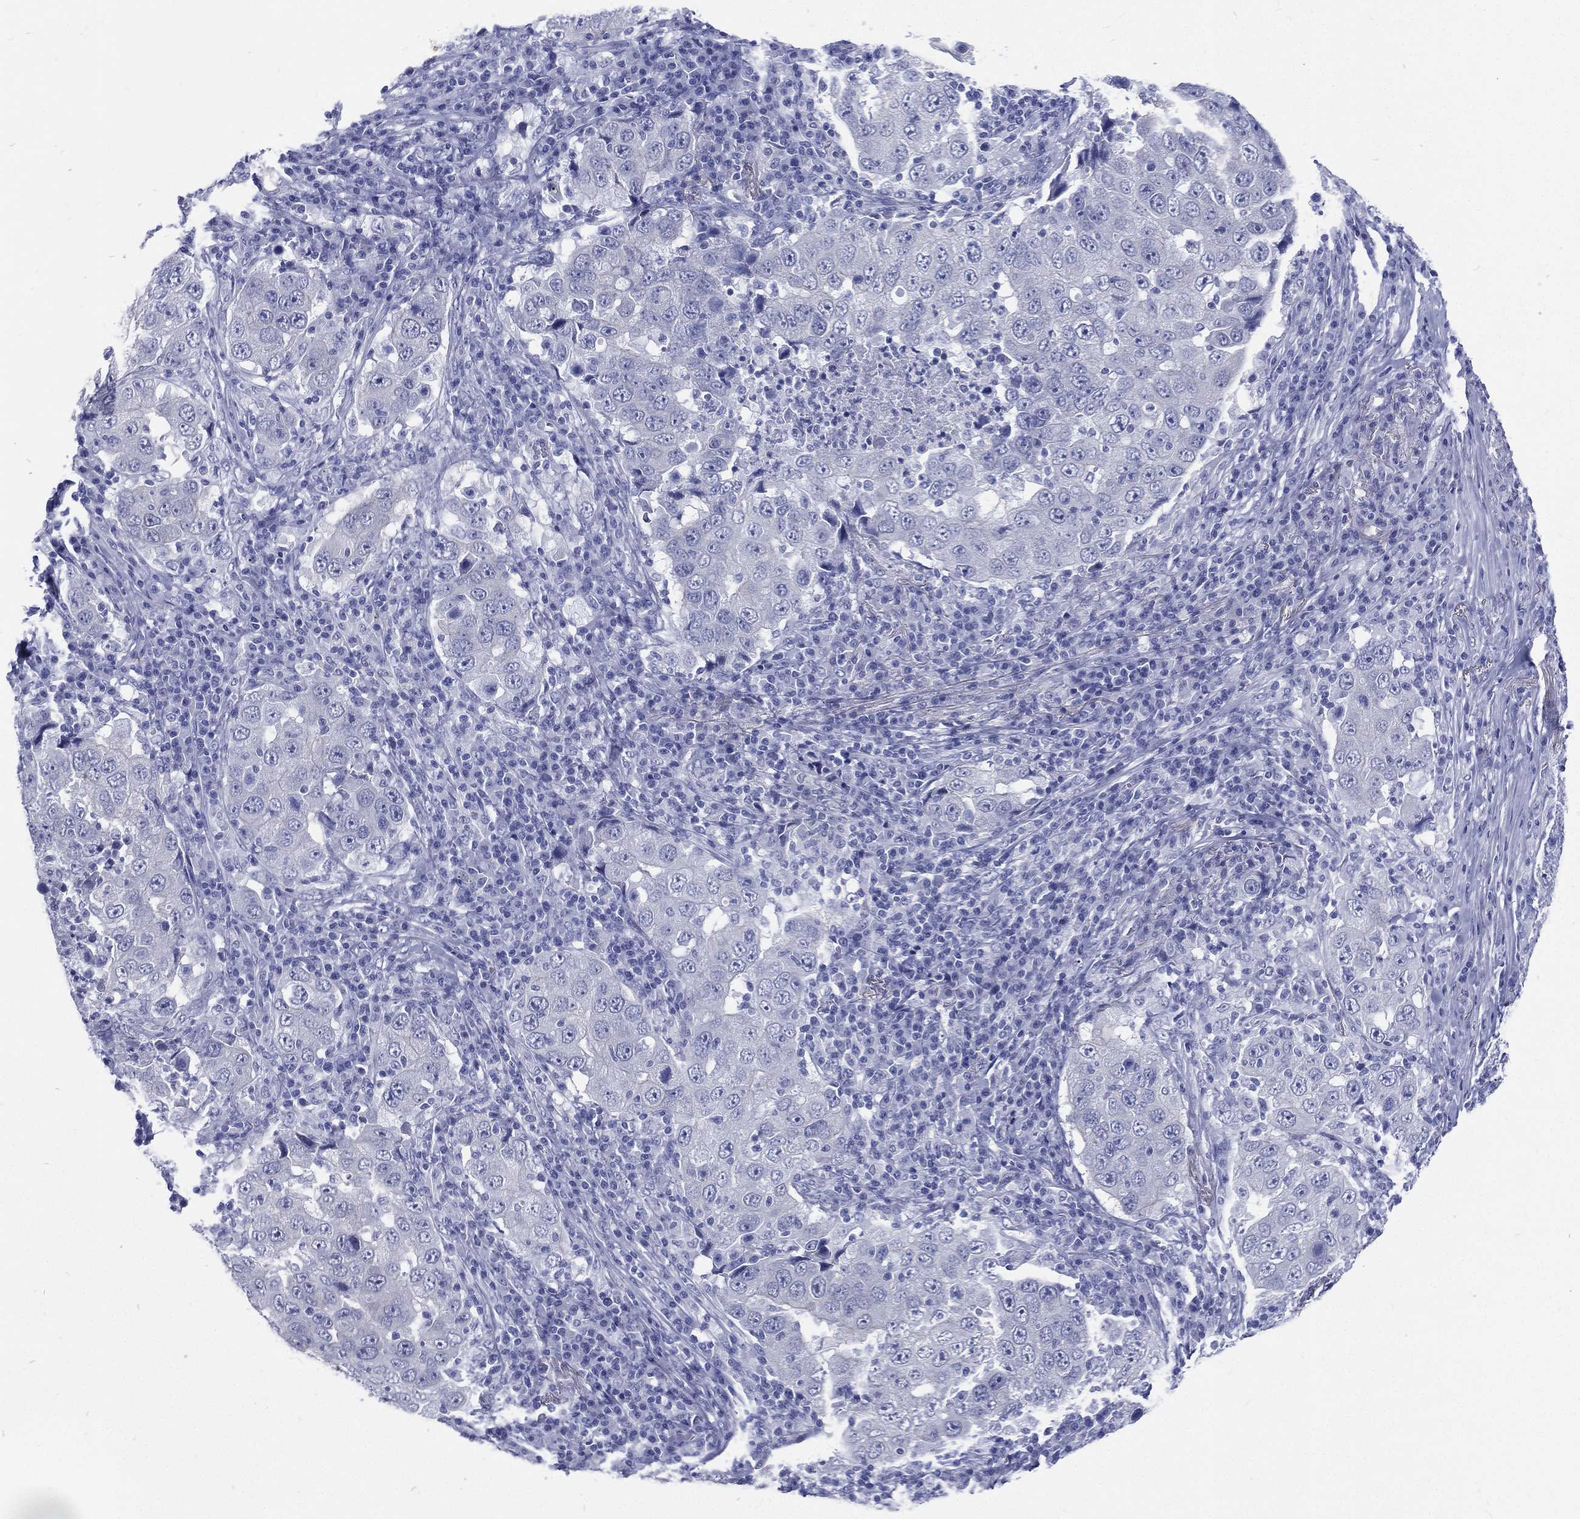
{"staining": {"intensity": "negative", "quantity": "none", "location": "none"}, "tissue": "lung cancer", "cell_type": "Tumor cells", "image_type": "cancer", "snomed": [{"axis": "morphology", "description": "Adenocarcinoma, NOS"}, {"axis": "topography", "description": "Lung"}], "caption": "A high-resolution photomicrograph shows immunohistochemistry (IHC) staining of adenocarcinoma (lung), which demonstrates no significant expression in tumor cells.", "gene": "RSPH4A", "patient": {"sex": "male", "age": 73}}